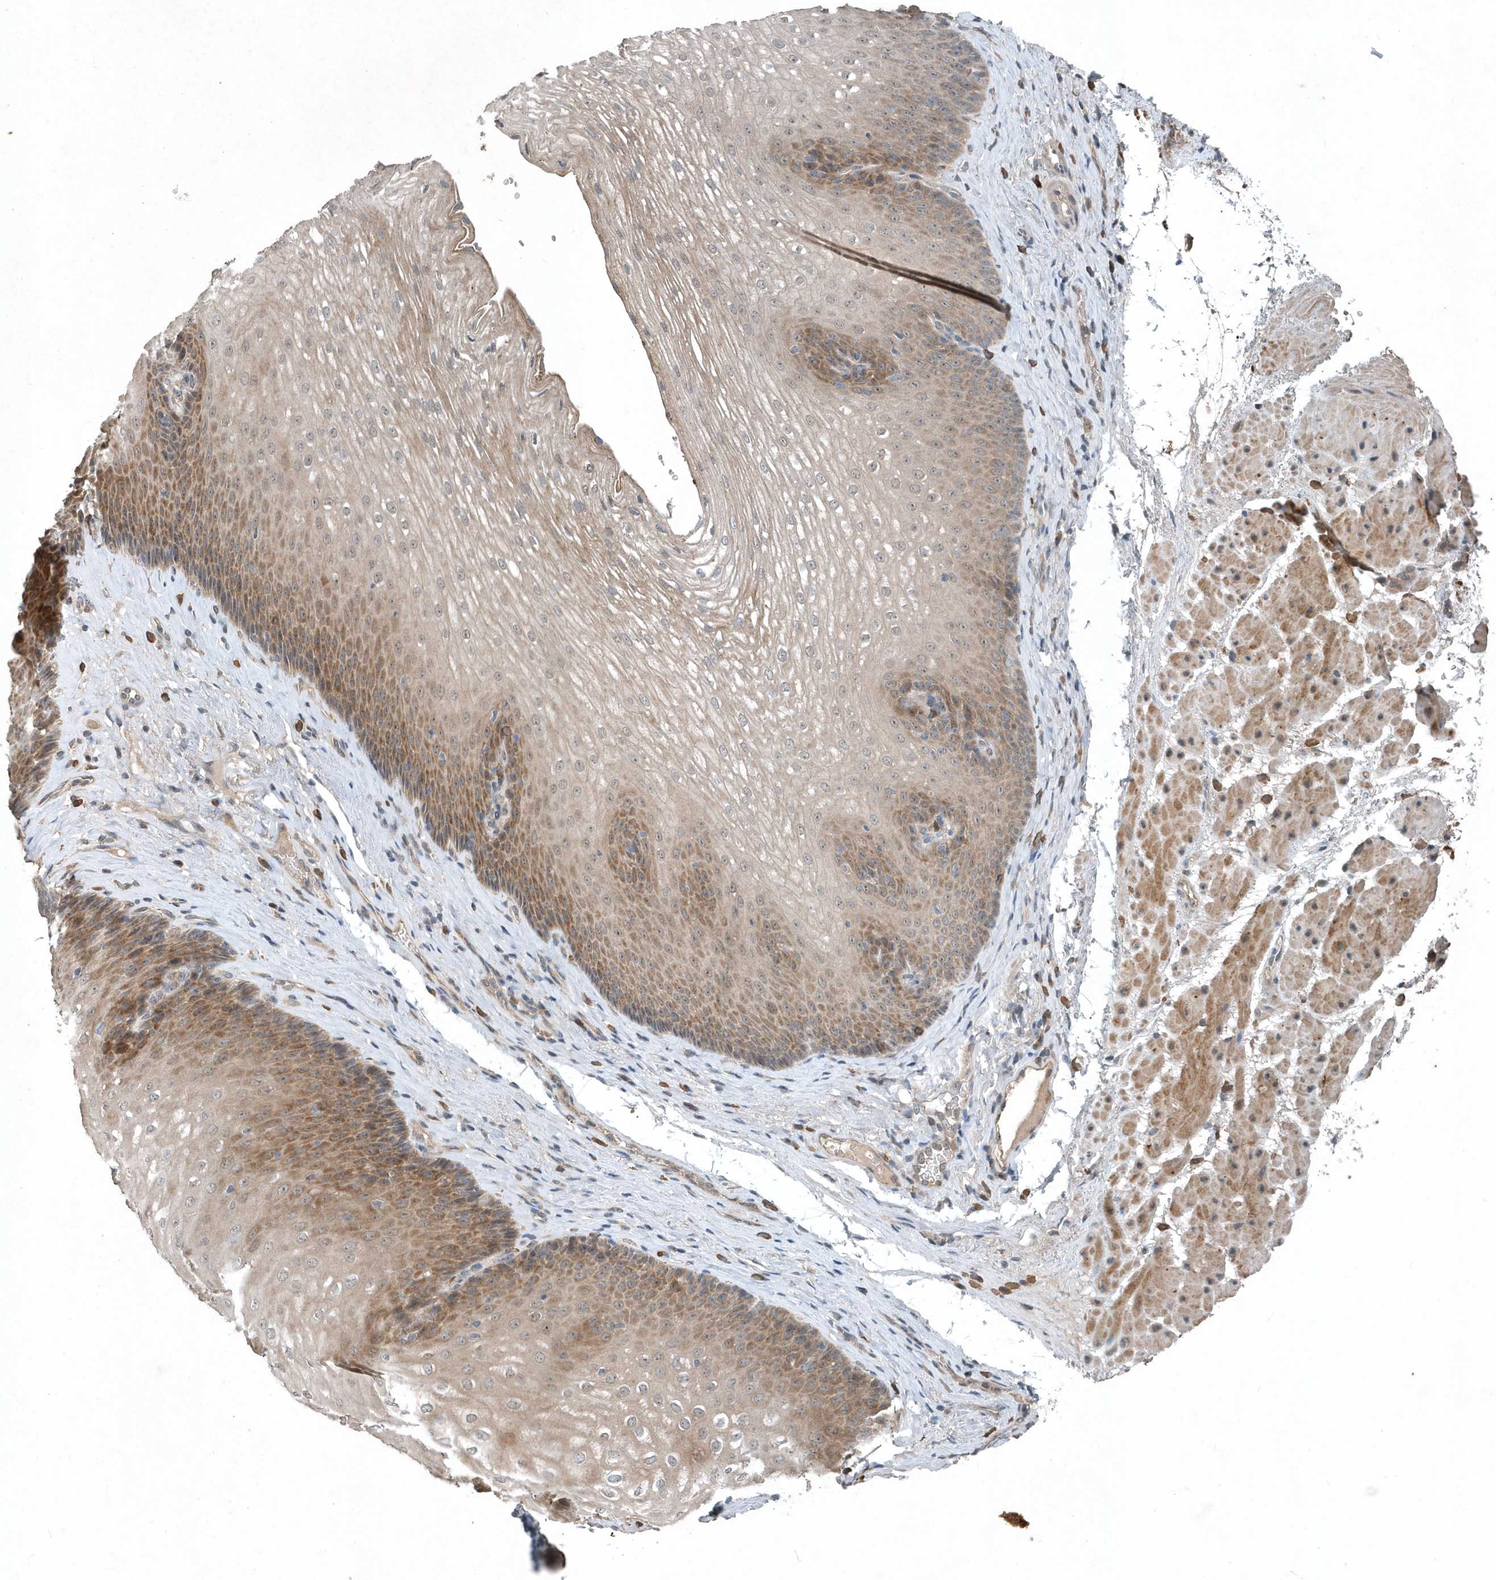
{"staining": {"intensity": "moderate", "quantity": "25%-75%", "location": "cytoplasmic/membranous"}, "tissue": "esophagus", "cell_type": "Squamous epithelial cells", "image_type": "normal", "snomed": [{"axis": "morphology", "description": "Normal tissue, NOS"}, {"axis": "topography", "description": "Esophagus"}], "caption": "Human esophagus stained with a brown dye demonstrates moderate cytoplasmic/membranous positive positivity in about 25%-75% of squamous epithelial cells.", "gene": "SCFD2", "patient": {"sex": "female", "age": 66}}